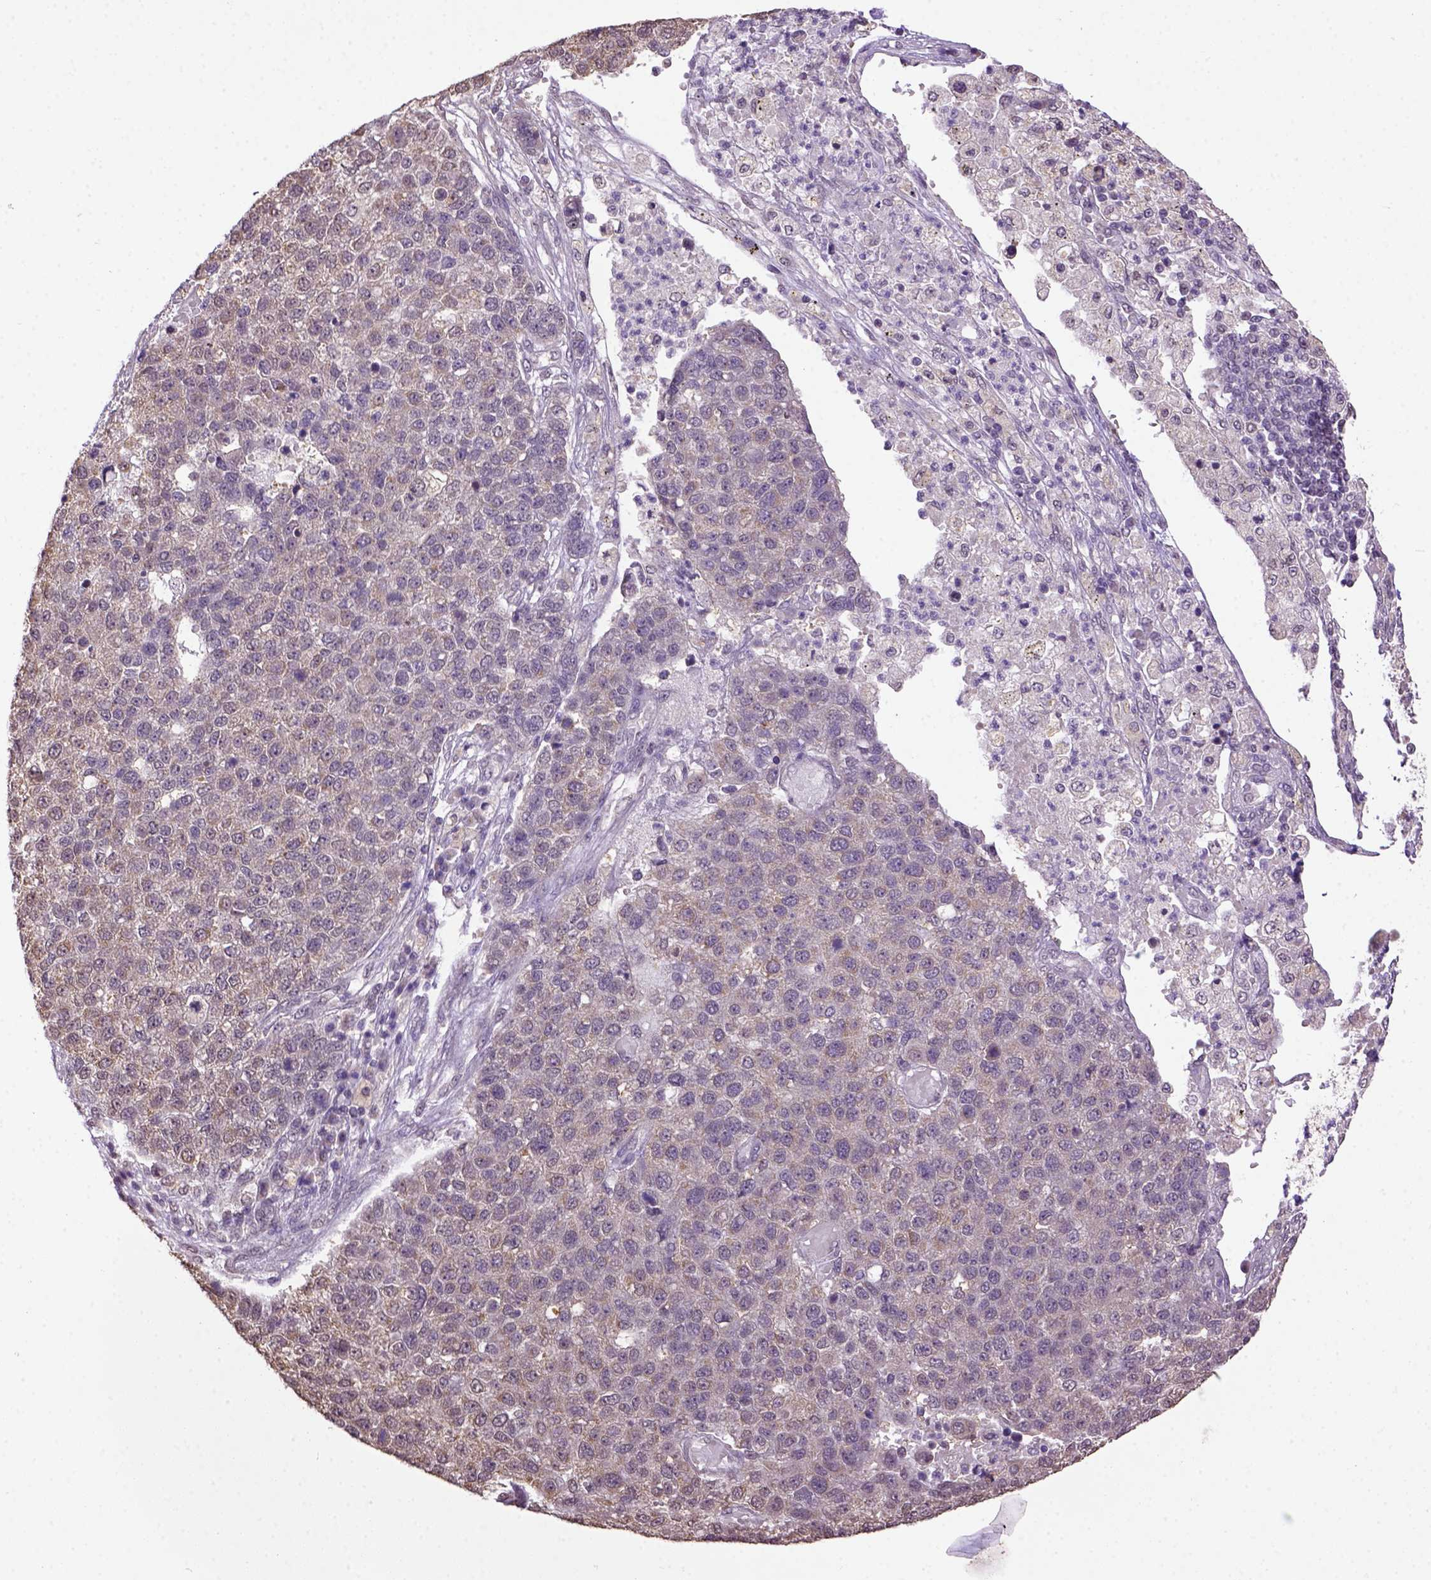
{"staining": {"intensity": "weak", "quantity": ">75%", "location": "cytoplasmic/membranous"}, "tissue": "pancreatic cancer", "cell_type": "Tumor cells", "image_type": "cancer", "snomed": [{"axis": "morphology", "description": "Adenocarcinoma, NOS"}, {"axis": "topography", "description": "Pancreas"}], "caption": "Immunohistochemistry (IHC) staining of pancreatic cancer (adenocarcinoma), which exhibits low levels of weak cytoplasmic/membranous expression in approximately >75% of tumor cells indicating weak cytoplasmic/membranous protein staining. The staining was performed using DAB (brown) for protein detection and nuclei were counterstained in hematoxylin (blue).", "gene": "WDR17", "patient": {"sex": "female", "age": 61}}